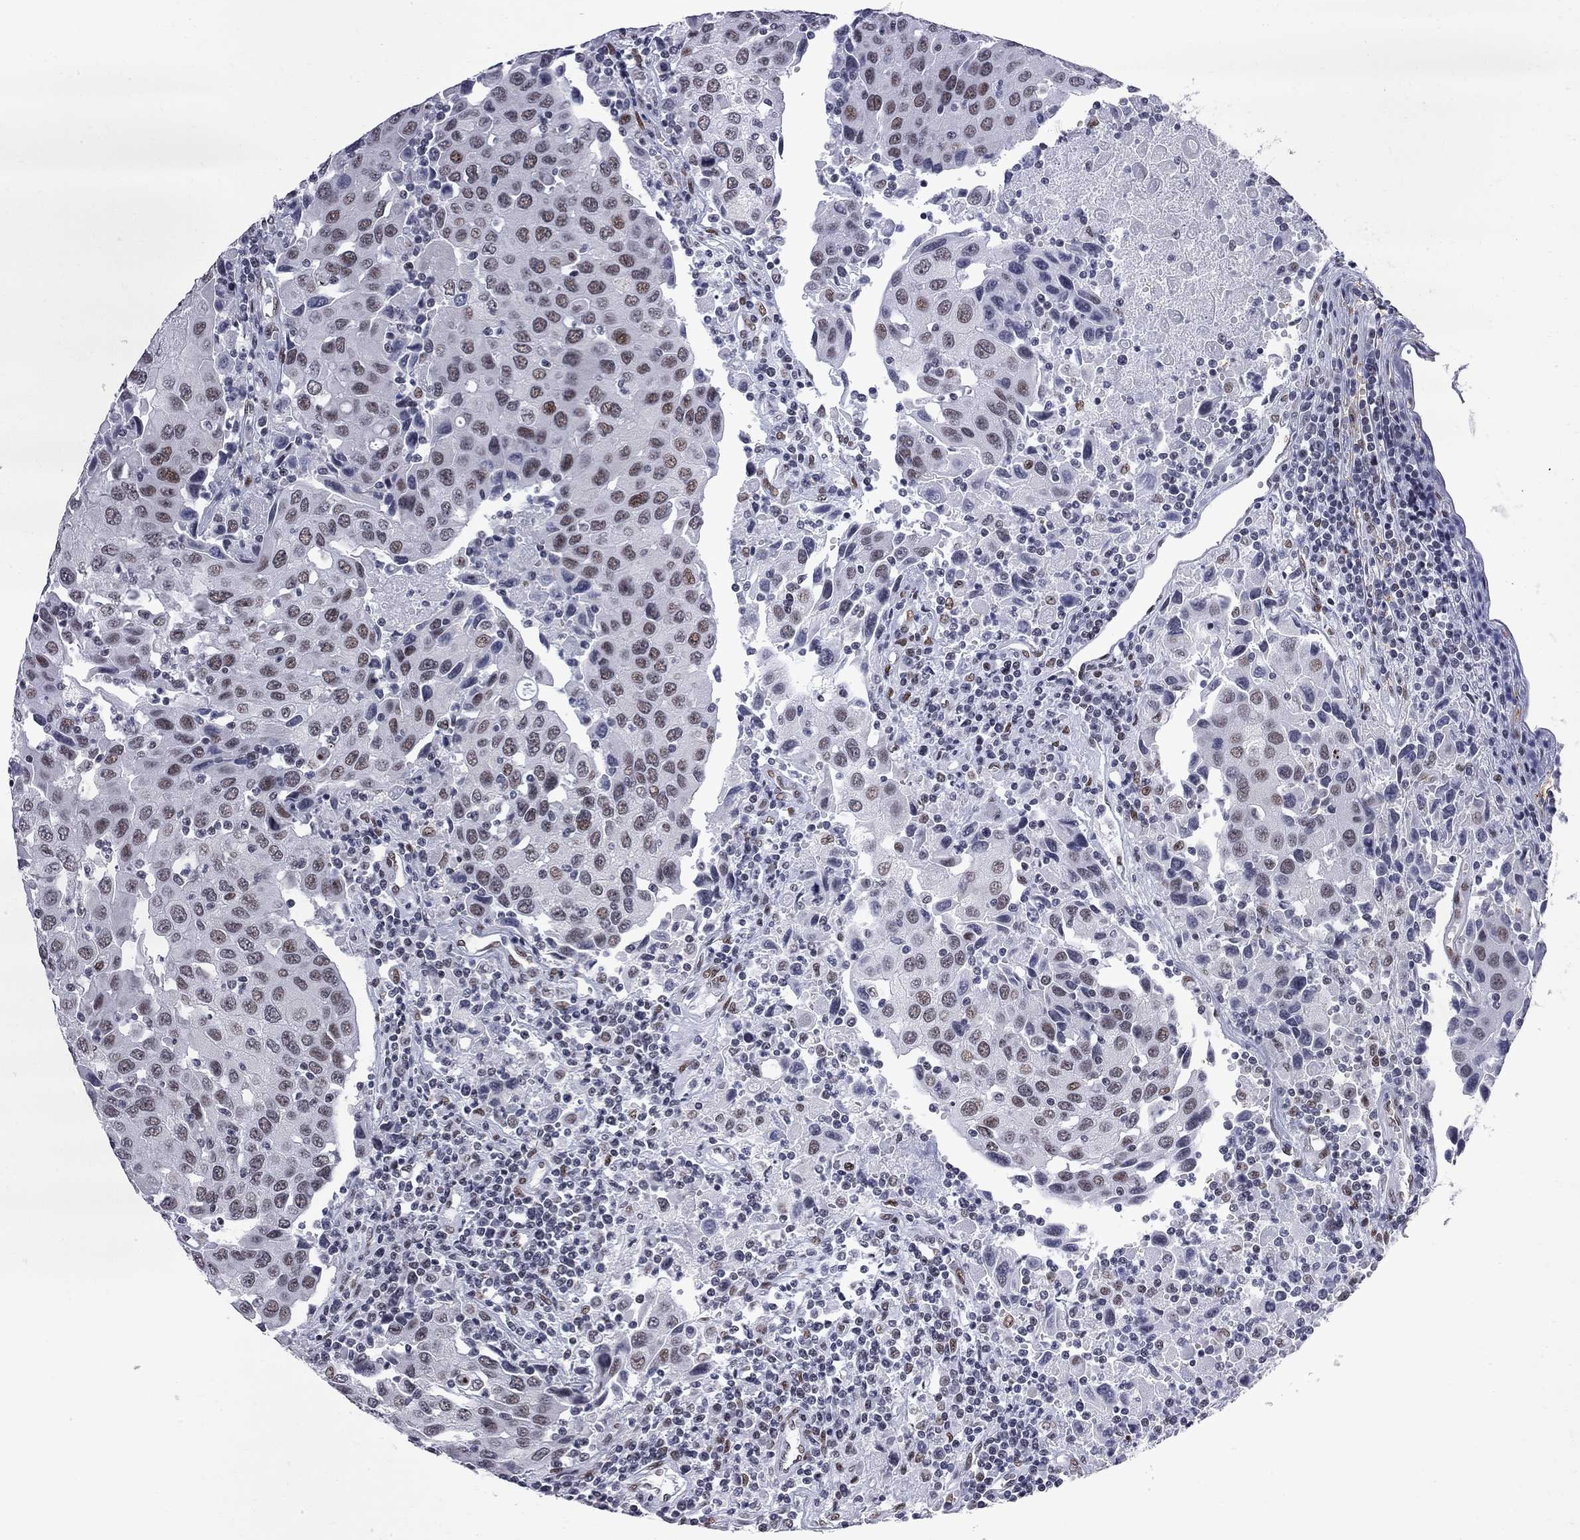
{"staining": {"intensity": "weak", "quantity": "25%-75%", "location": "nuclear"}, "tissue": "urothelial cancer", "cell_type": "Tumor cells", "image_type": "cancer", "snomed": [{"axis": "morphology", "description": "Urothelial carcinoma, High grade"}, {"axis": "topography", "description": "Urinary bladder"}], "caption": "Urothelial cancer tissue demonstrates weak nuclear positivity in about 25%-75% of tumor cells (DAB (3,3'-diaminobenzidine) IHC with brightfield microscopy, high magnification).", "gene": "ZBTB47", "patient": {"sex": "female", "age": 85}}